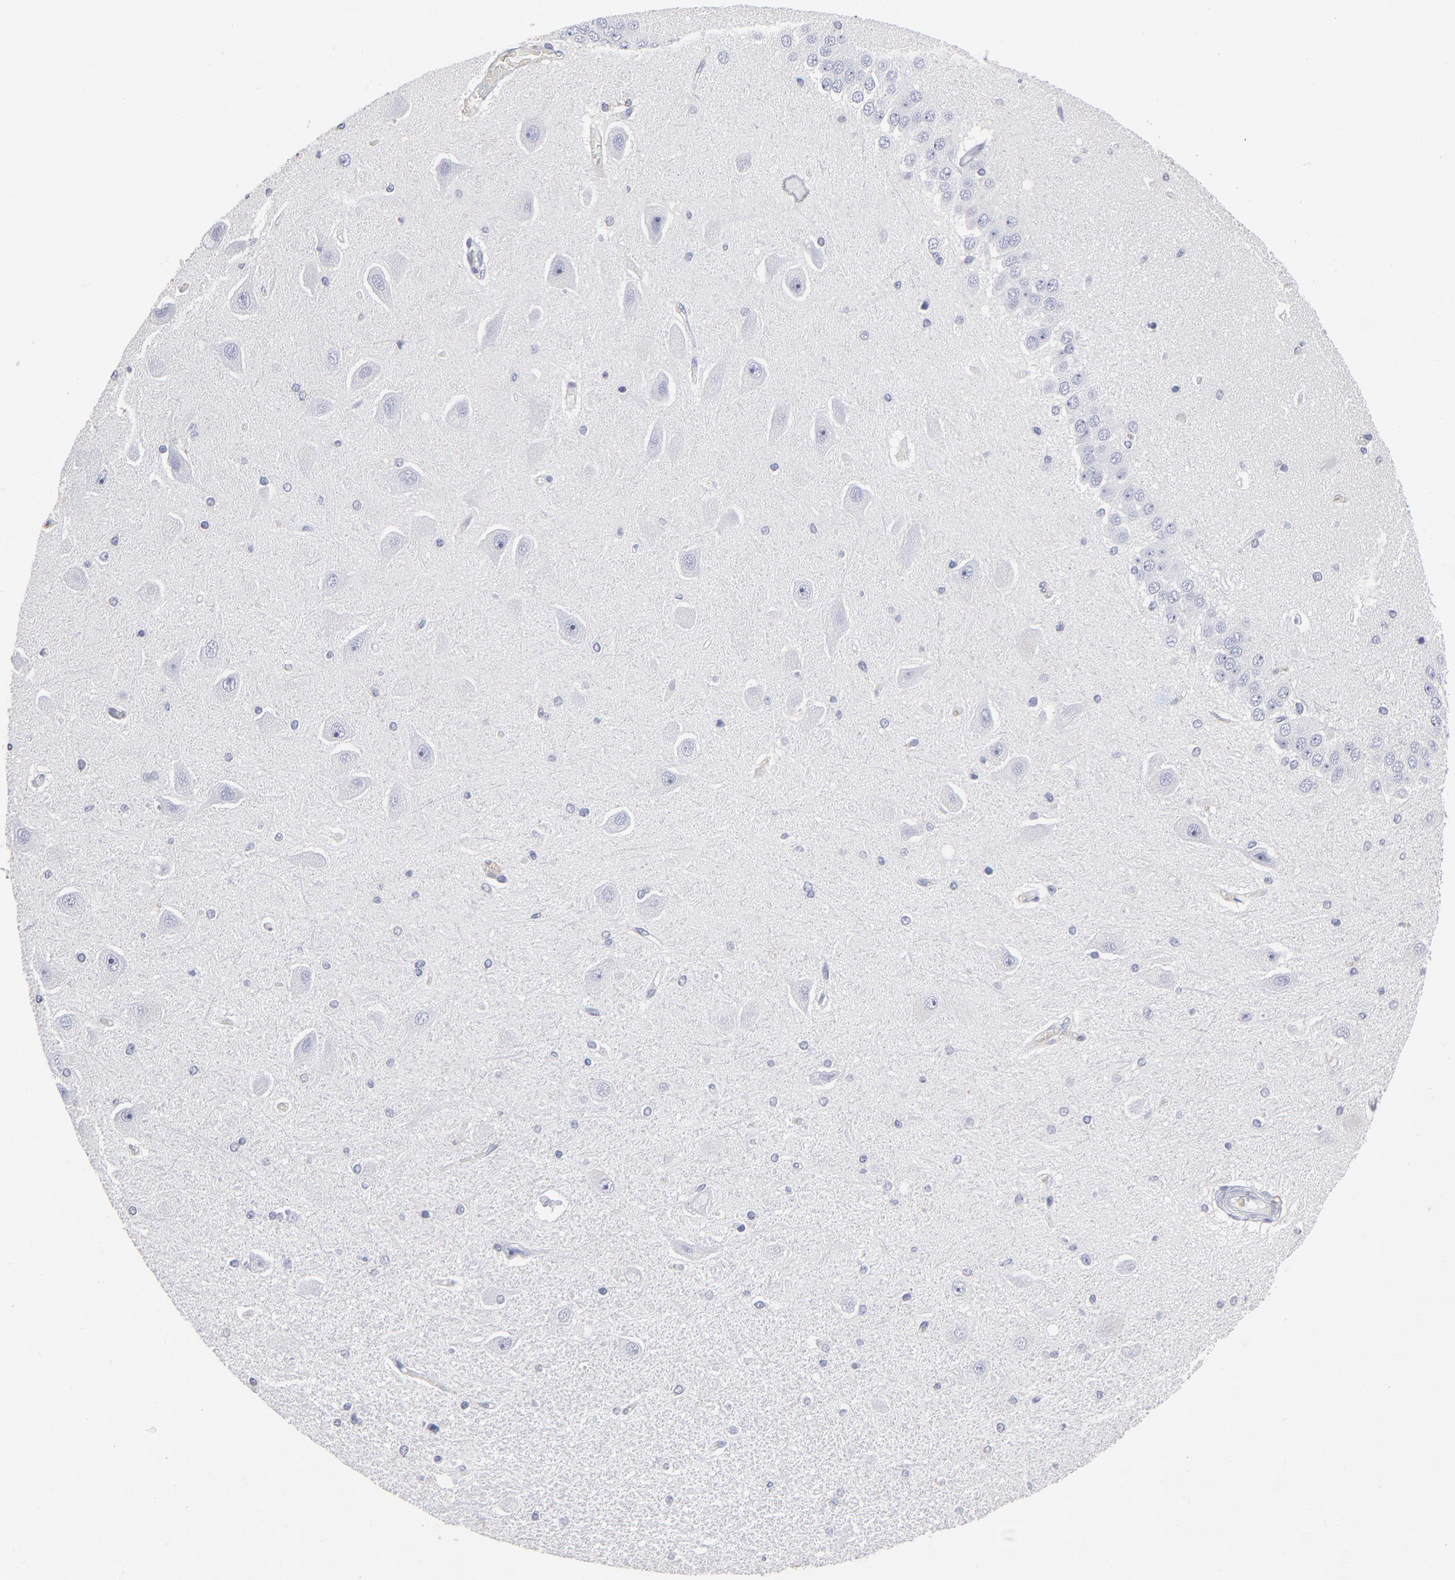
{"staining": {"intensity": "negative", "quantity": "none", "location": "none"}, "tissue": "hippocampus", "cell_type": "Glial cells", "image_type": "normal", "snomed": [{"axis": "morphology", "description": "Normal tissue, NOS"}, {"axis": "topography", "description": "Hippocampus"}], "caption": "Immunohistochemistry (IHC) histopathology image of unremarkable hippocampus: human hippocampus stained with DAB exhibits no significant protein staining in glial cells.", "gene": "CD180", "patient": {"sex": "female", "age": 54}}